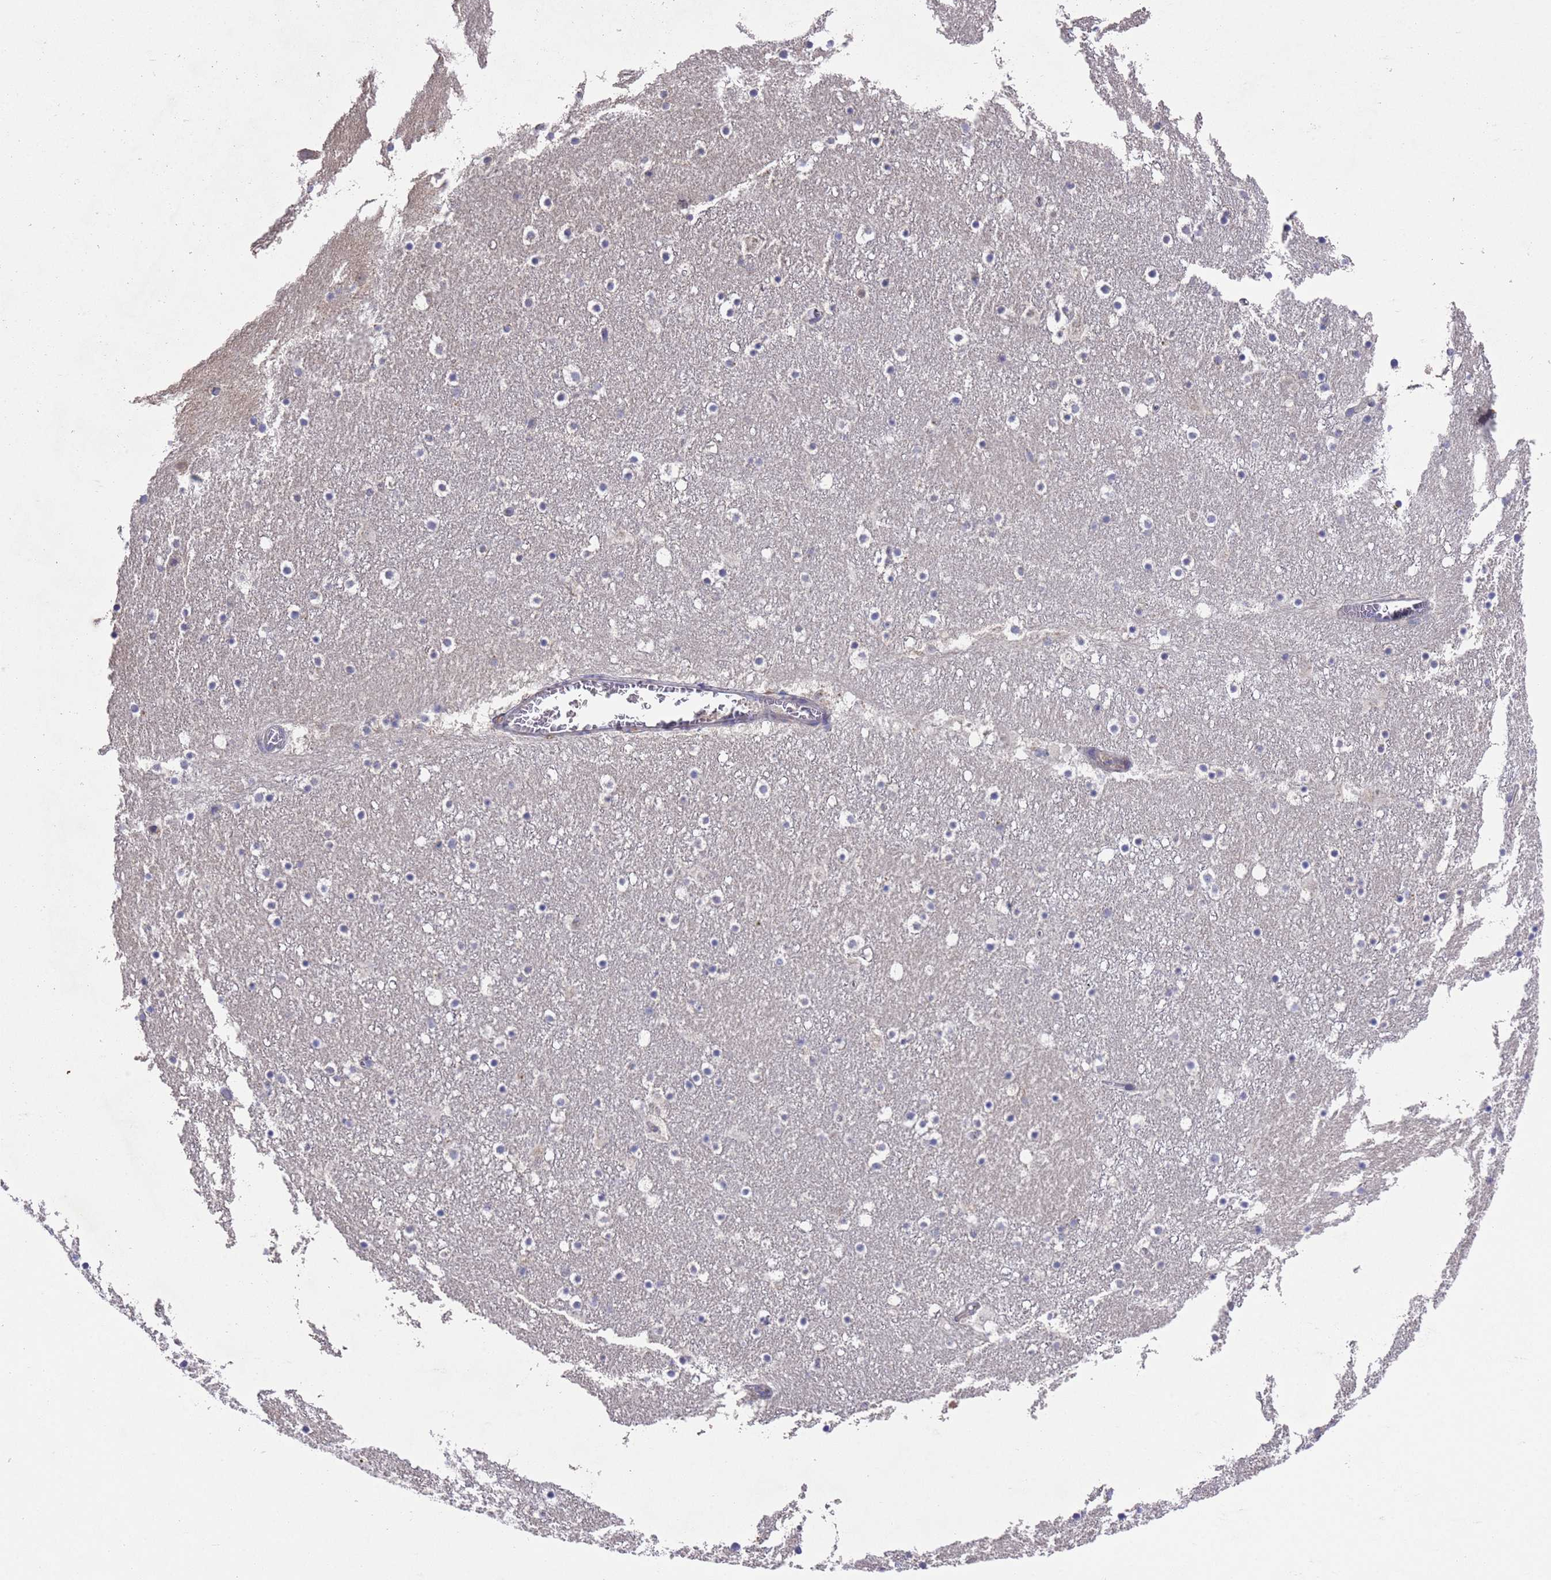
{"staining": {"intensity": "negative", "quantity": "none", "location": "none"}, "tissue": "caudate", "cell_type": "Glial cells", "image_type": "normal", "snomed": [{"axis": "morphology", "description": "Normal tissue, NOS"}, {"axis": "topography", "description": "Lateral ventricle wall"}], "caption": "Immunohistochemistry histopathology image of unremarkable caudate stained for a protein (brown), which reveals no positivity in glial cells. The staining was performed using DAB to visualize the protein expression in brown, while the nuclei were stained in blue with hematoxylin (Magnification: 20x).", "gene": "DCAF12L1", "patient": {"sex": "male", "age": 45}}